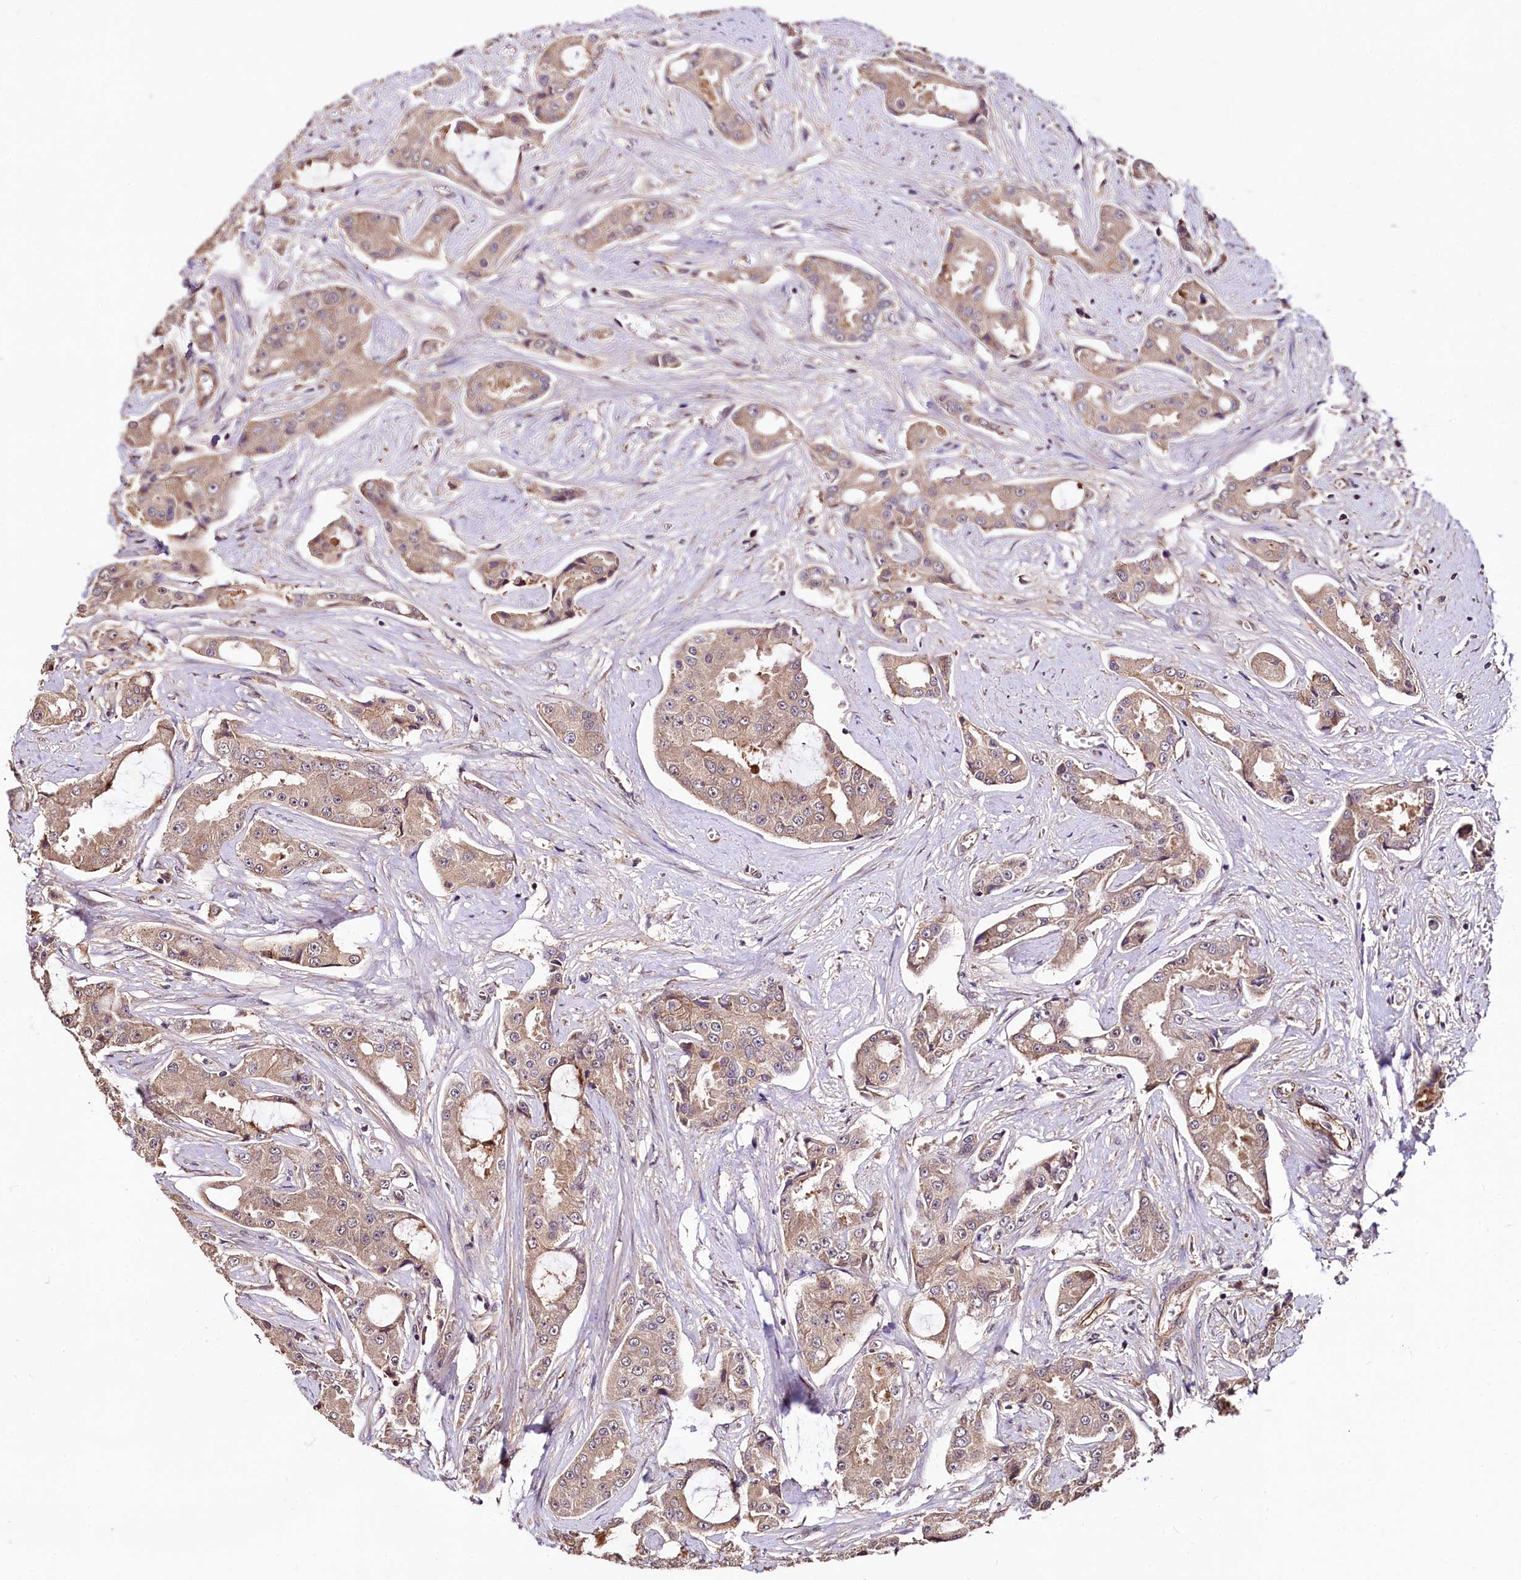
{"staining": {"intensity": "weak", "quantity": ">75%", "location": "cytoplasmic/membranous"}, "tissue": "prostate cancer", "cell_type": "Tumor cells", "image_type": "cancer", "snomed": [{"axis": "morphology", "description": "Adenocarcinoma, High grade"}, {"axis": "topography", "description": "Prostate"}], "caption": "The histopathology image displays immunohistochemical staining of prostate cancer. There is weak cytoplasmic/membranous positivity is identified in approximately >75% of tumor cells.", "gene": "TBCEL", "patient": {"sex": "male", "age": 73}}